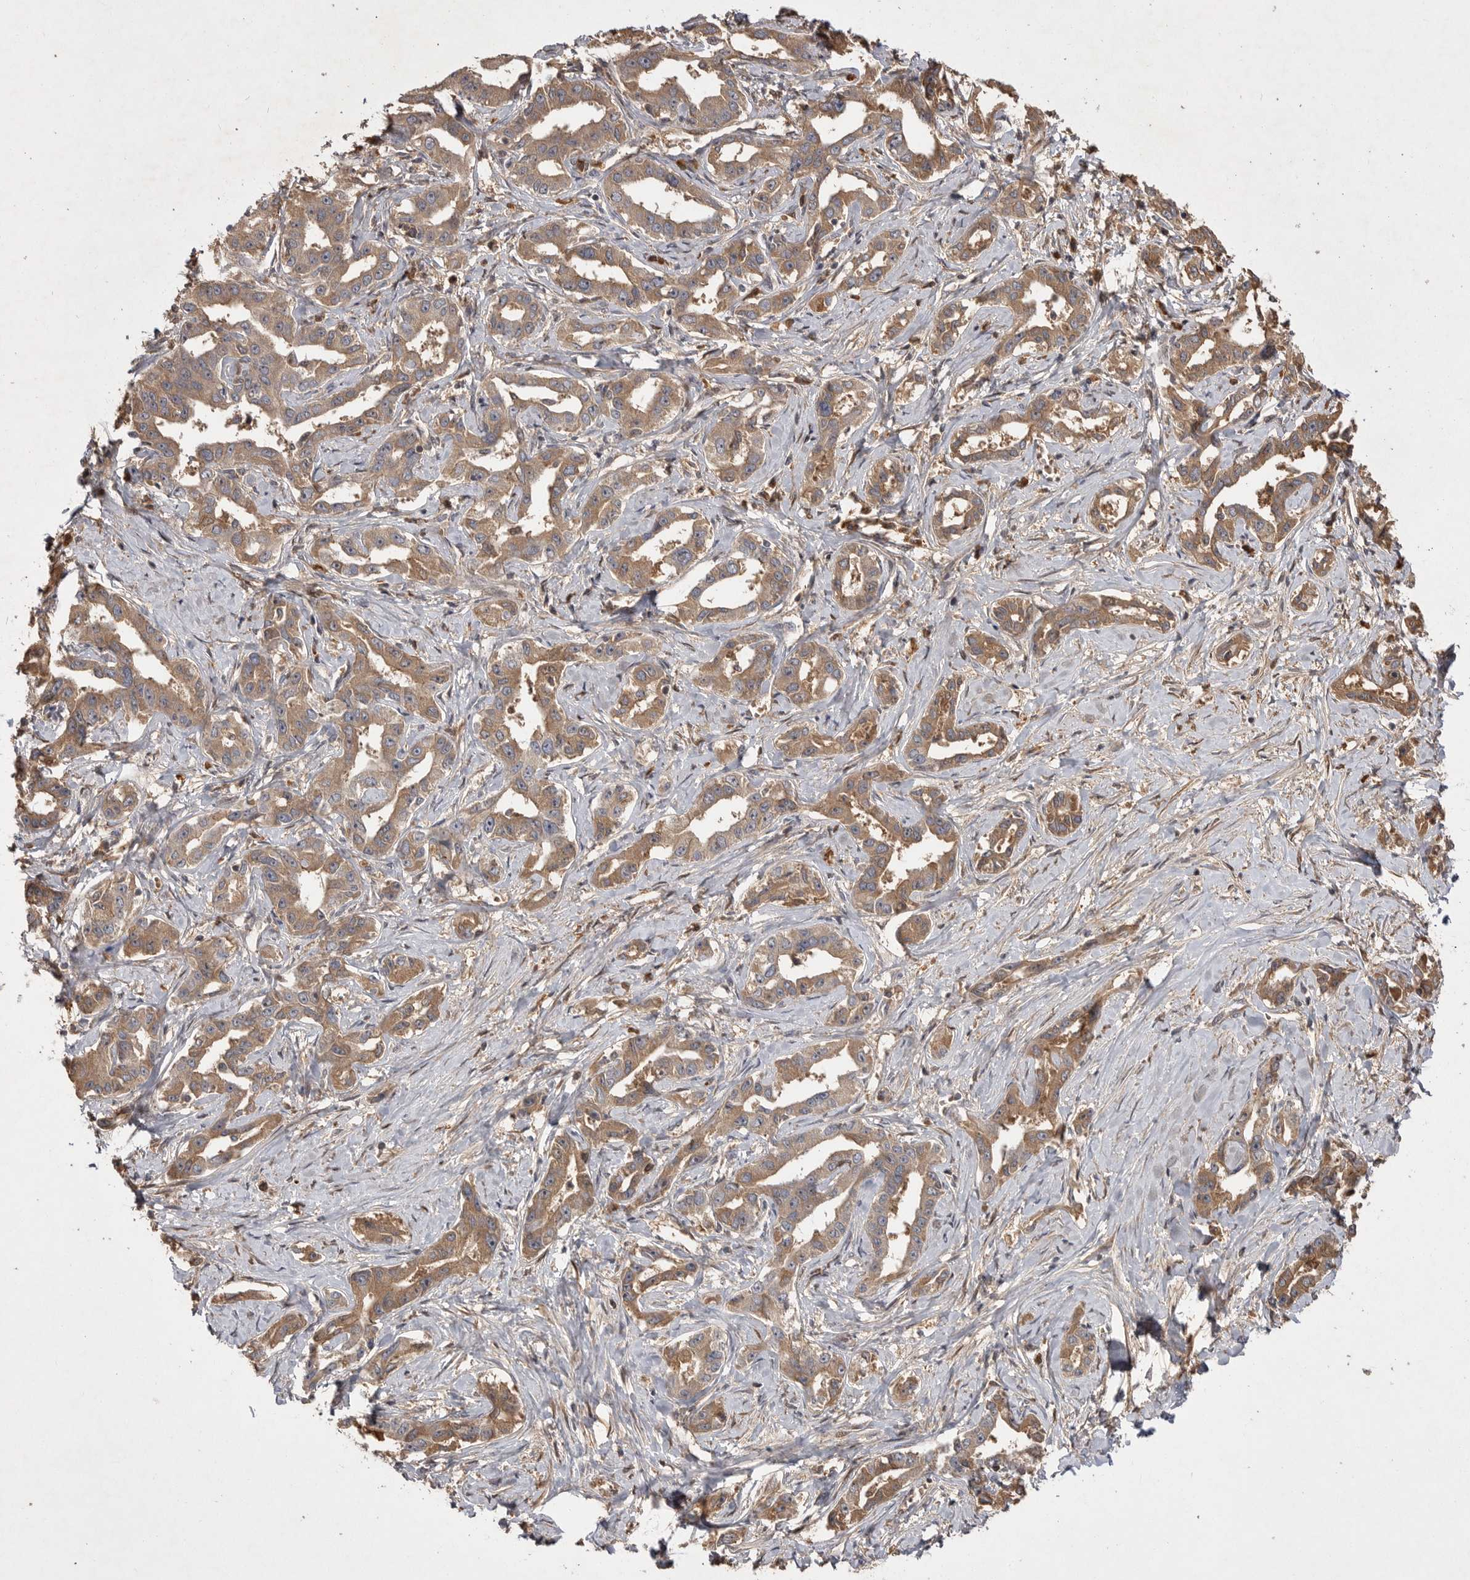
{"staining": {"intensity": "moderate", "quantity": ">75%", "location": "cytoplasmic/membranous"}, "tissue": "liver cancer", "cell_type": "Tumor cells", "image_type": "cancer", "snomed": [{"axis": "morphology", "description": "Cholangiocarcinoma"}, {"axis": "topography", "description": "Liver"}], "caption": "Protein staining displays moderate cytoplasmic/membranous positivity in approximately >75% of tumor cells in cholangiocarcinoma (liver). Immunohistochemistry stains the protein in brown and the nuclei are stained blue.", "gene": "VN1R4", "patient": {"sex": "male", "age": 59}}